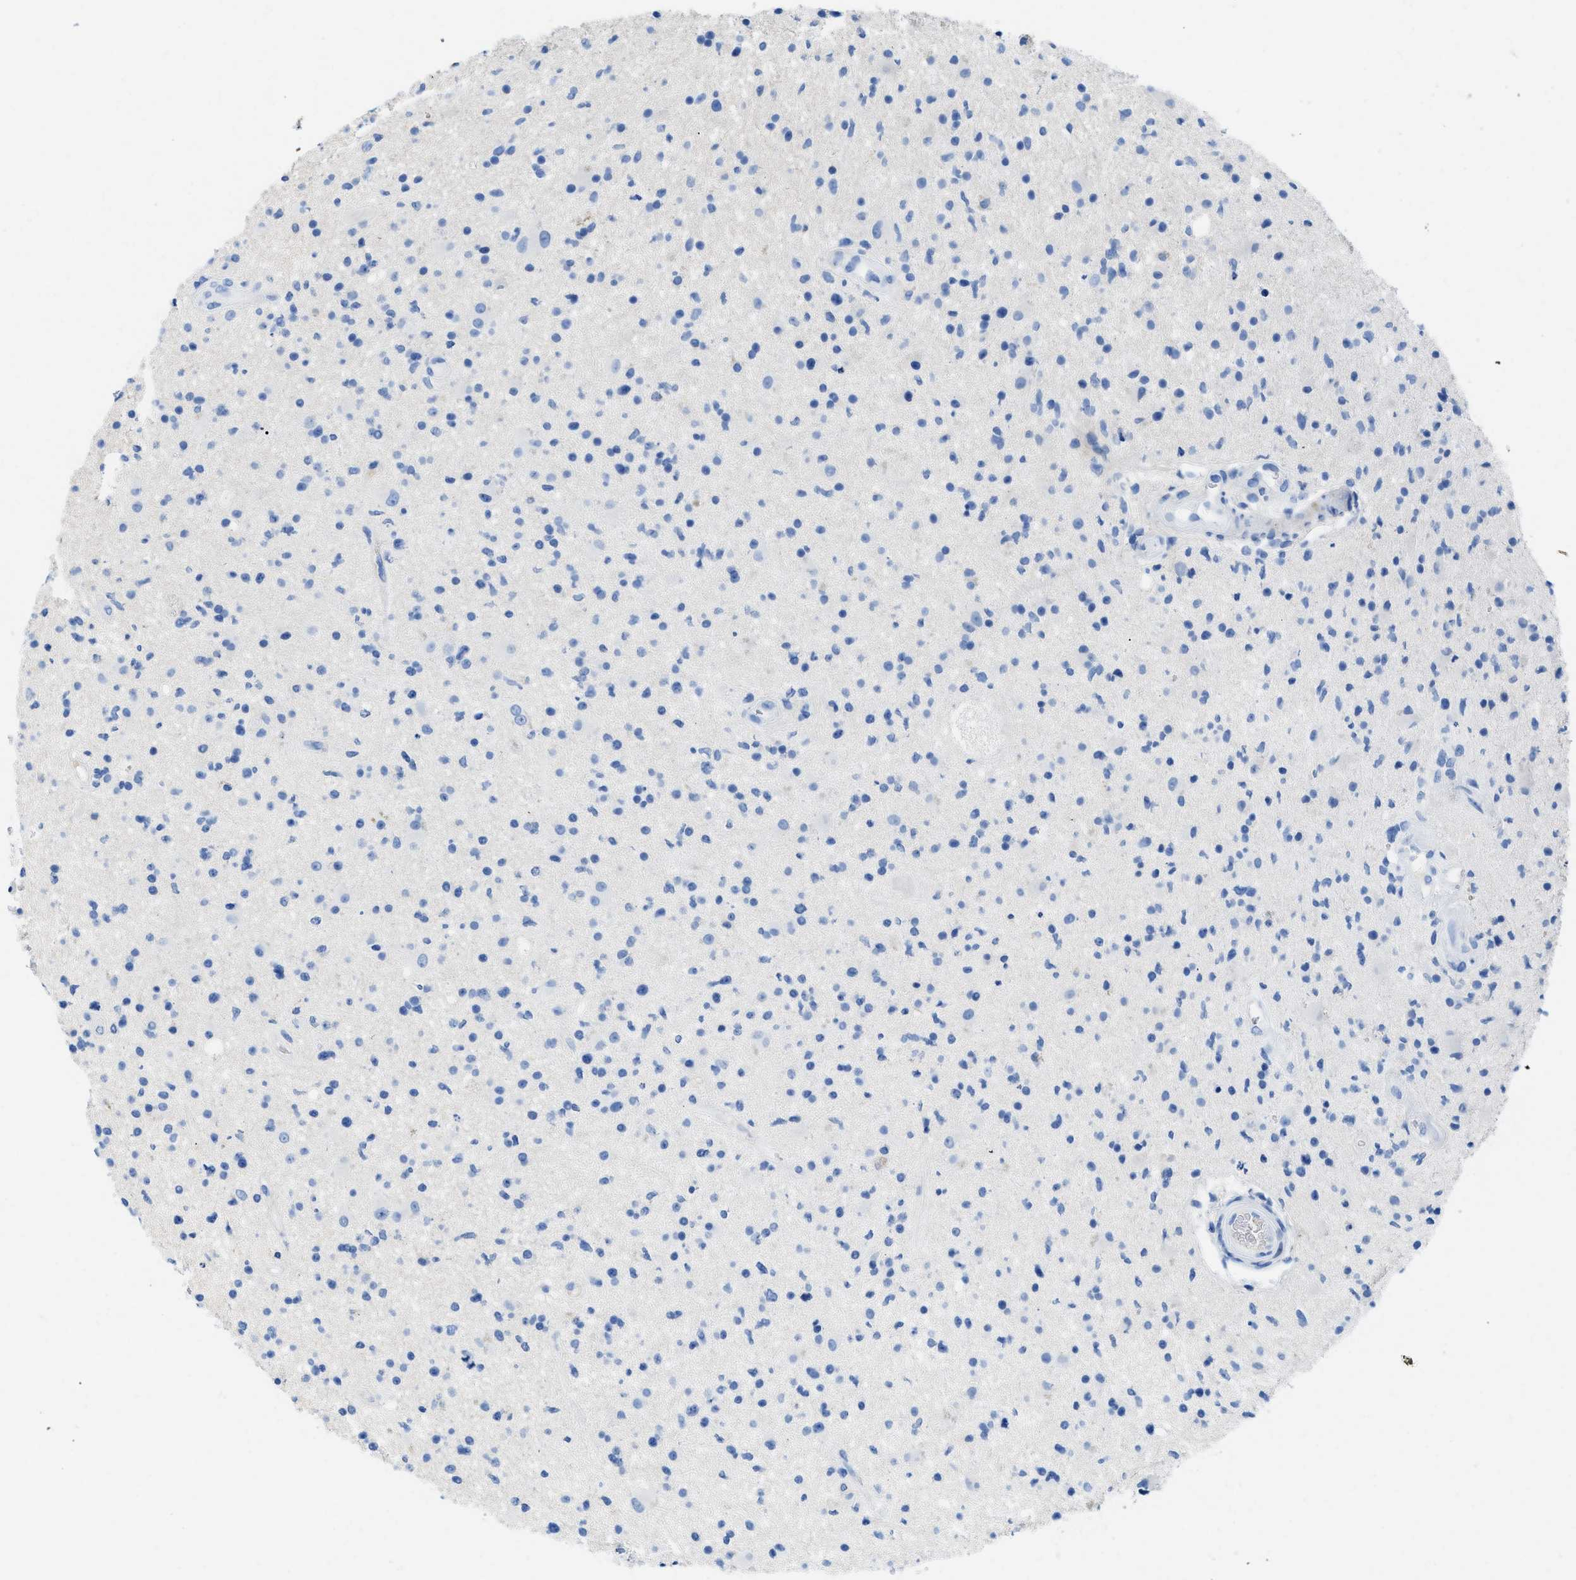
{"staining": {"intensity": "negative", "quantity": "none", "location": "none"}, "tissue": "glioma", "cell_type": "Tumor cells", "image_type": "cancer", "snomed": [{"axis": "morphology", "description": "Glioma, malignant, High grade"}, {"axis": "topography", "description": "Brain"}], "caption": "IHC image of neoplastic tissue: malignant glioma (high-grade) stained with DAB (3,3'-diaminobenzidine) reveals no significant protein positivity in tumor cells. (DAB immunohistochemistry (IHC) visualized using brightfield microscopy, high magnification).", "gene": "COL3A1", "patient": {"sex": "male", "age": 33}}